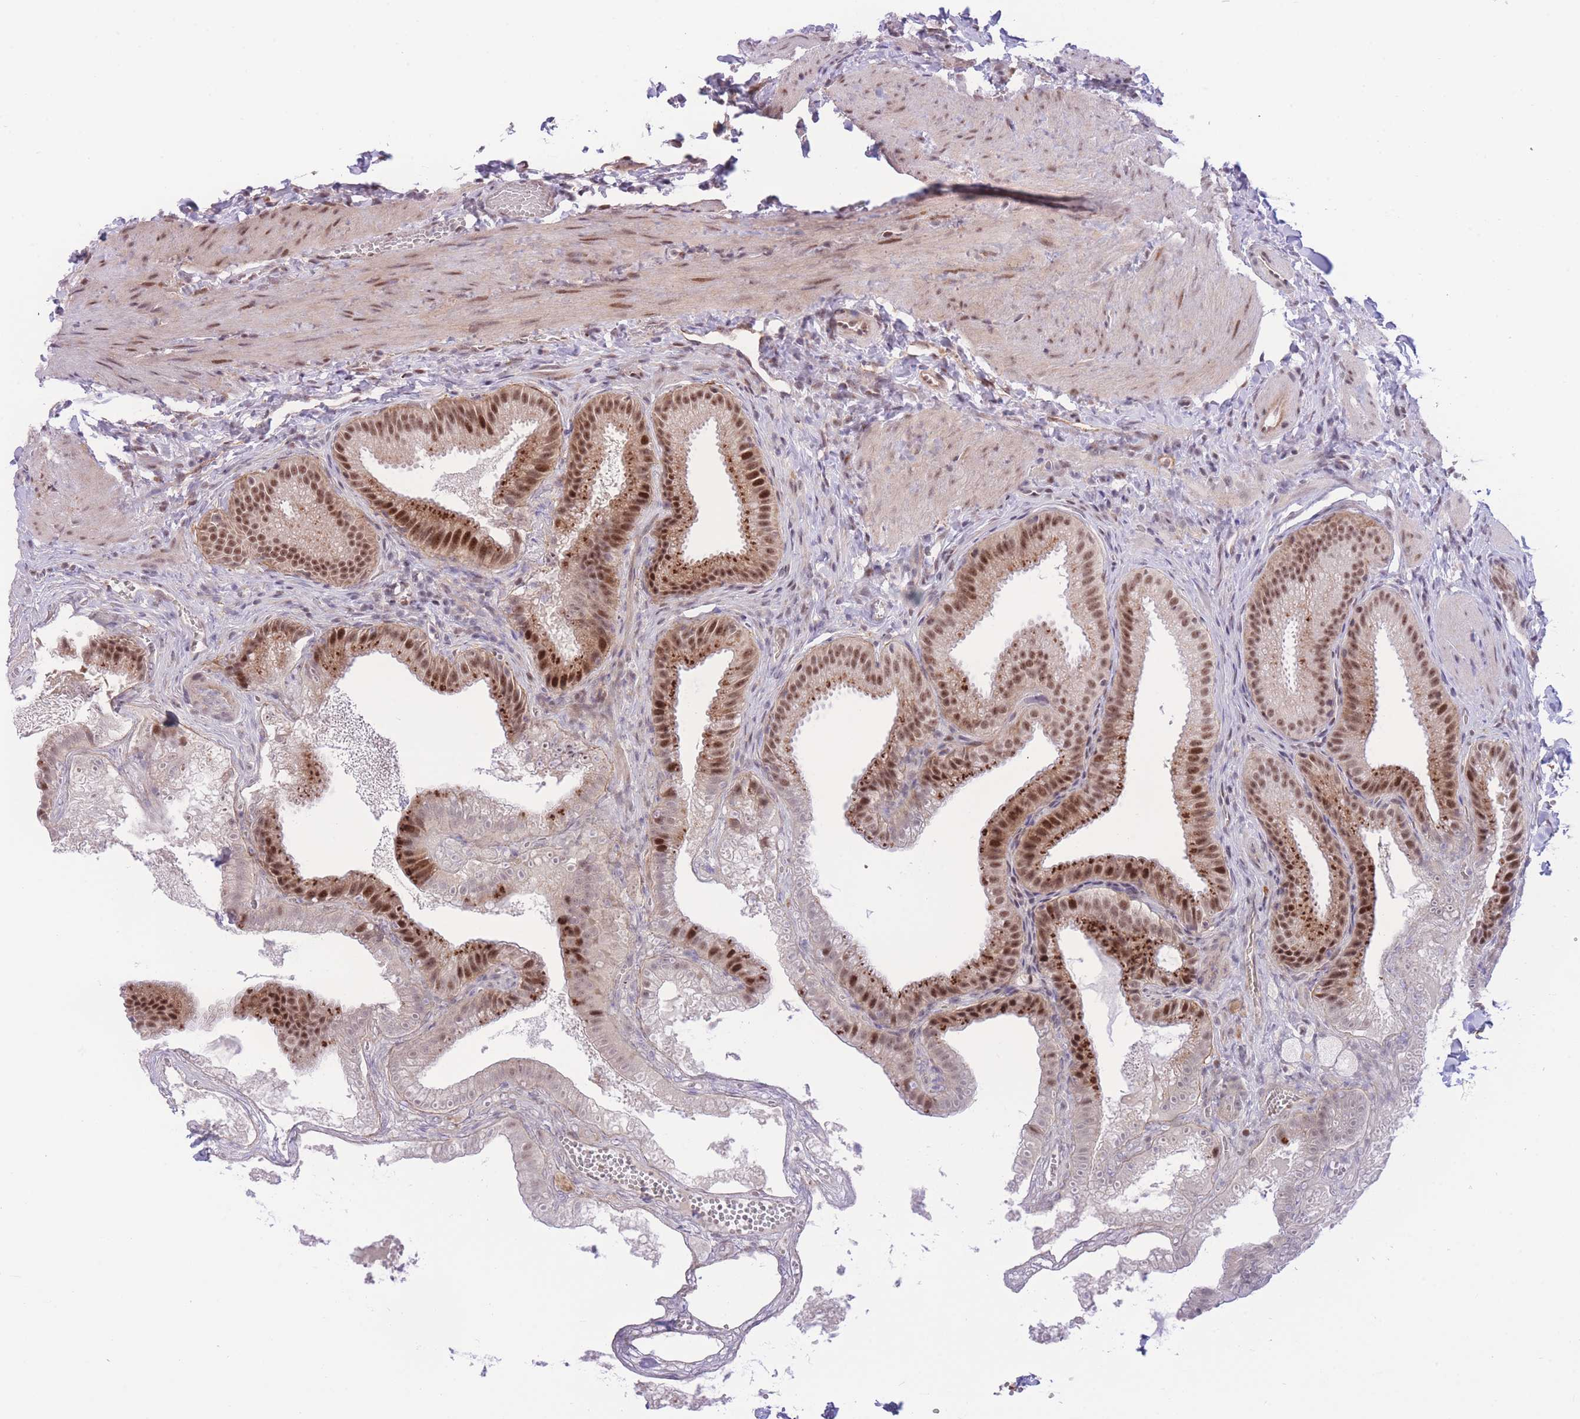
{"staining": {"intensity": "strong", "quantity": ">75%", "location": "nuclear"}, "tissue": "gallbladder", "cell_type": "Glandular cells", "image_type": "normal", "snomed": [{"axis": "morphology", "description": "Normal tissue, NOS"}, {"axis": "topography", "description": "Gallbladder"}], "caption": "The micrograph demonstrates a brown stain indicating the presence of a protein in the nuclear of glandular cells in gallbladder. (brown staining indicates protein expression, while blue staining denotes nuclei).", "gene": "PCIF1", "patient": {"sex": "male", "age": 38}}